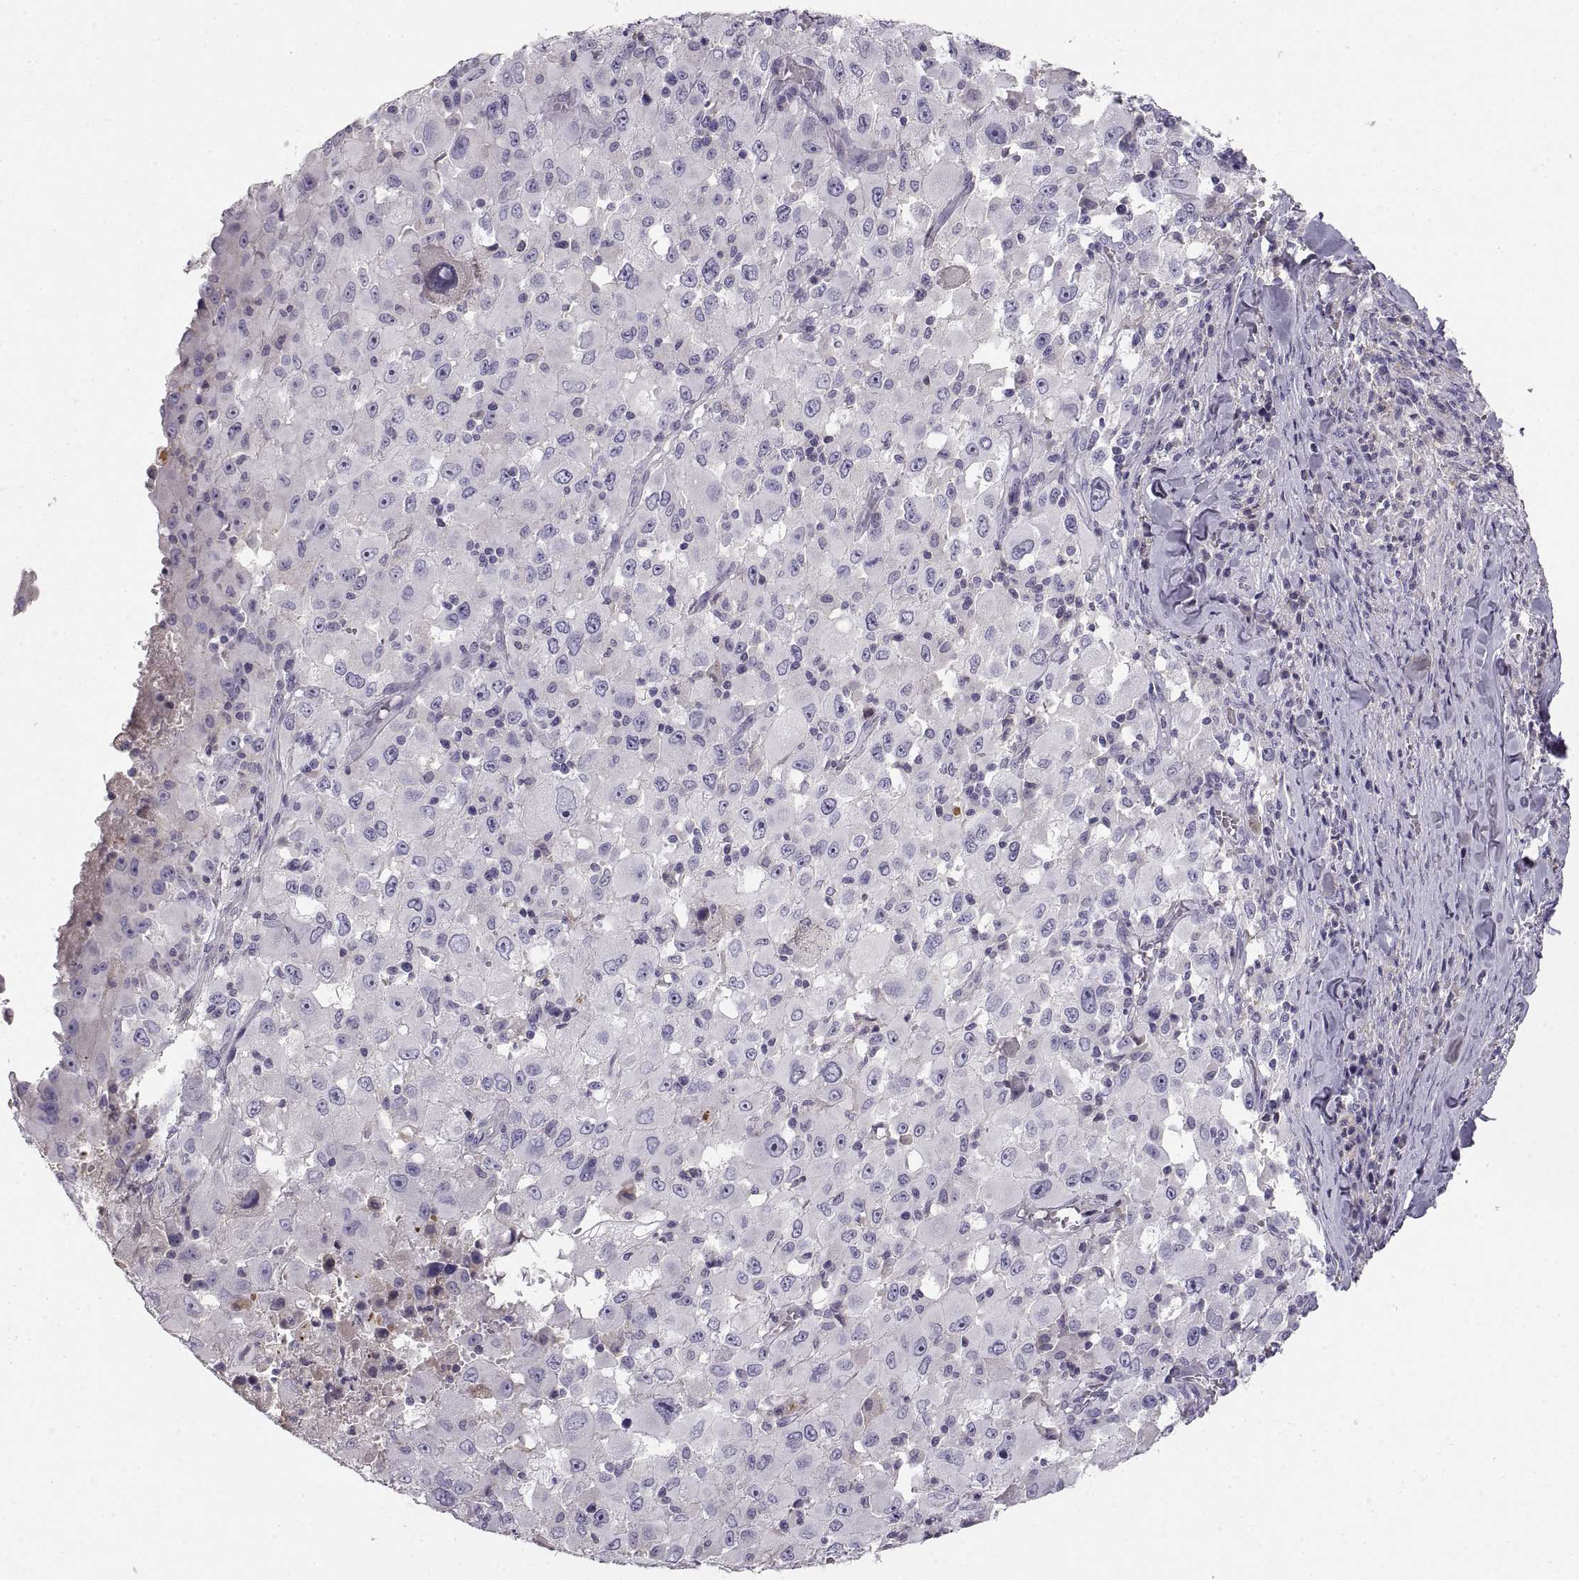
{"staining": {"intensity": "negative", "quantity": "none", "location": "none"}, "tissue": "melanoma", "cell_type": "Tumor cells", "image_type": "cancer", "snomed": [{"axis": "morphology", "description": "Malignant melanoma, Metastatic site"}, {"axis": "topography", "description": "Soft tissue"}], "caption": "Protein analysis of melanoma demonstrates no significant expression in tumor cells.", "gene": "ADAM32", "patient": {"sex": "male", "age": 50}}